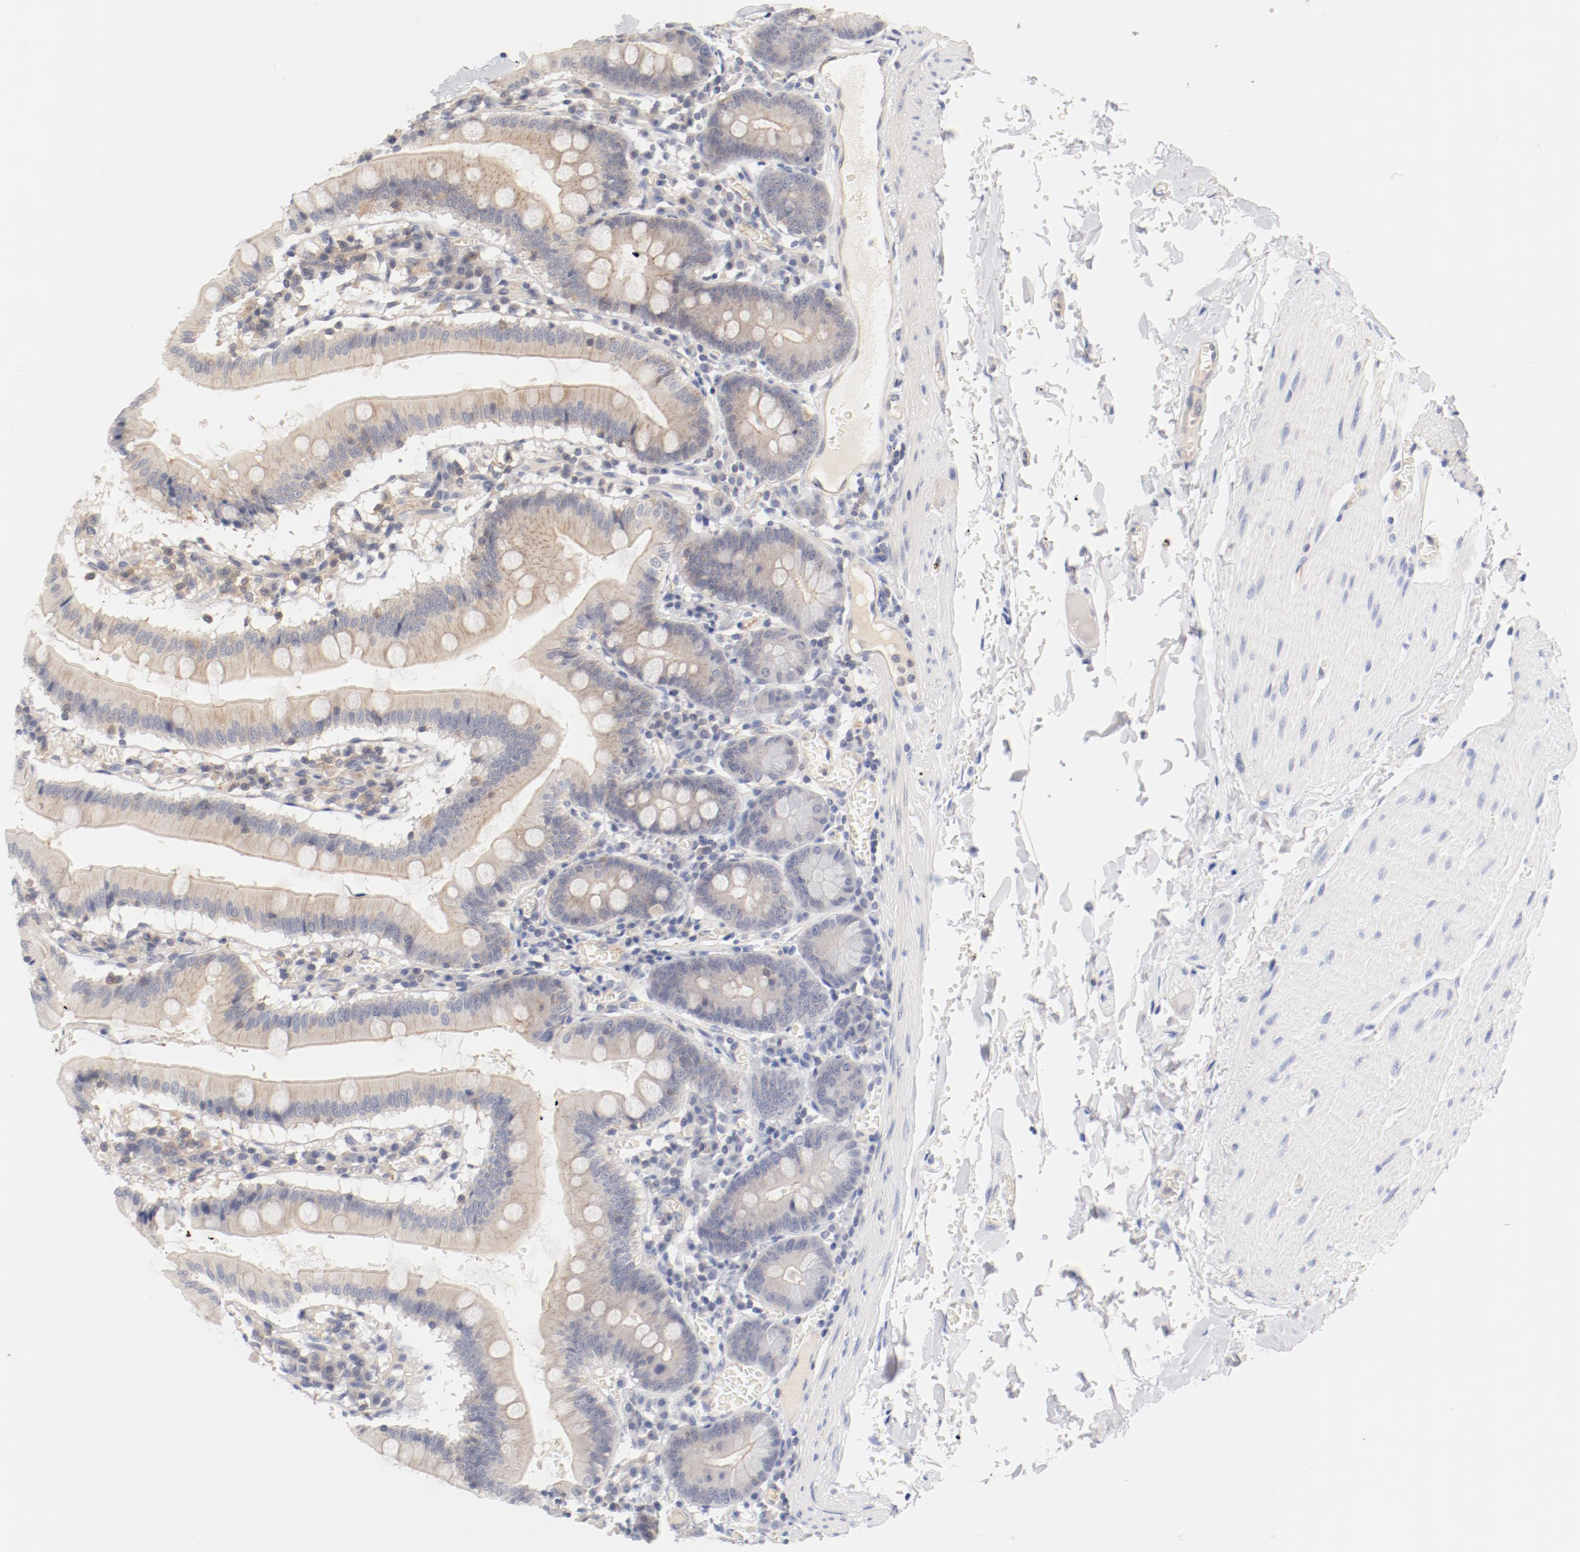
{"staining": {"intensity": "weak", "quantity": "25%-75%", "location": "cytoplasmic/membranous"}, "tissue": "small intestine", "cell_type": "Glandular cells", "image_type": "normal", "snomed": [{"axis": "morphology", "description": "Normal tissue, NOS"}, {"axis": "topography", "description": "Small intestine"}], "caption": "Immunohistochemistry (IHC) (DAB (3,3'-diaminobenzidine)) staining of unremarkable small intestine shows weak cytoplasmic/membranous protein positivity in approximately 25%-75% of glandular cells.", "gene": "ZNF267", "patient": {"sex": "male", "age": 71}}